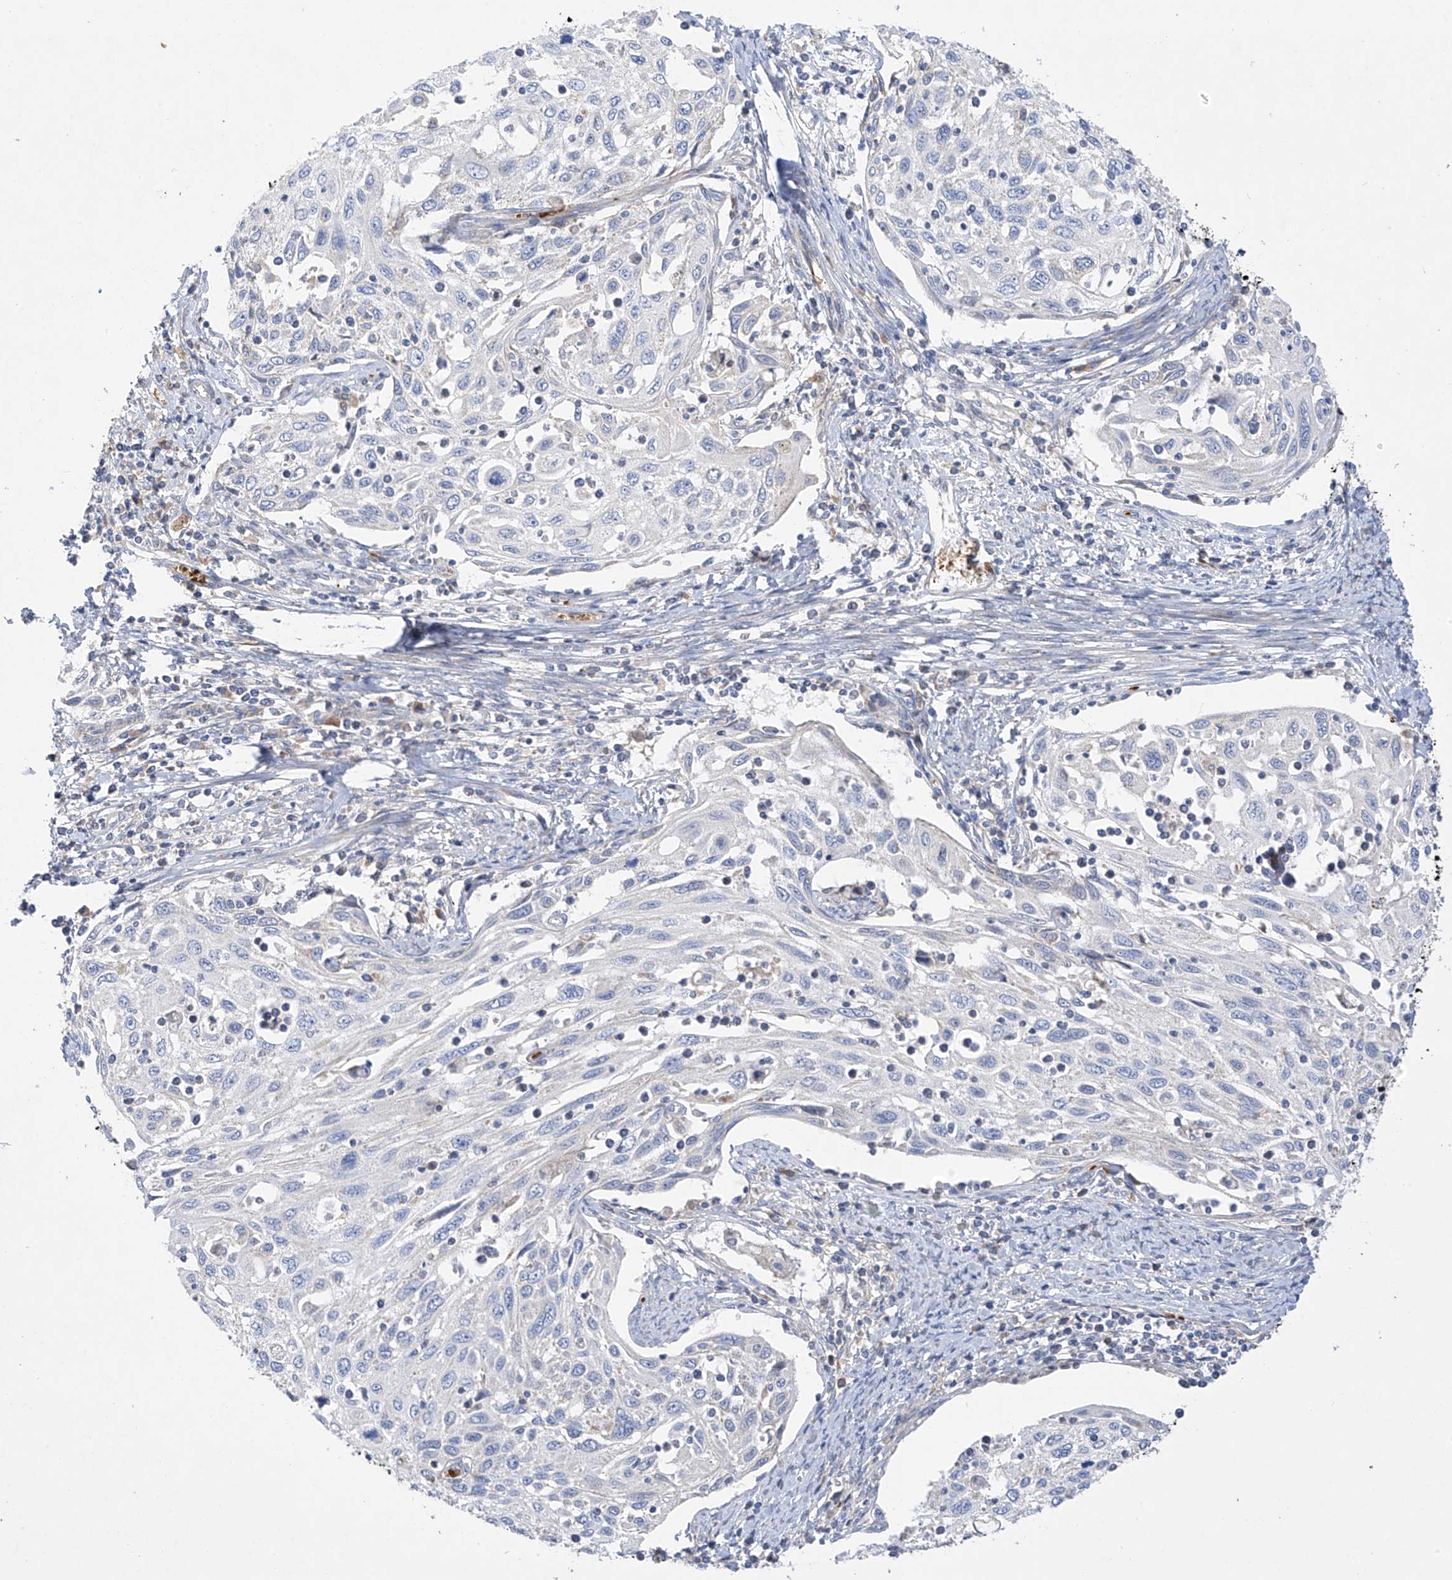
{"staining": {"intensity": "negative", "quantity": "none", "location": "none"}, "tissue": "cervical cancer", "cell_type": "Tumor cells", "image_type": "cancer", "snomed": [{"axis": "morphology", "description": "Squamous cell carcinoma, NOS"}, {"axis": "topography", "description": "Cervix"}], "caption": "Human squamous cell carcinoma (cervical) stained for a protein using immunohistochemistry shows no positivity in tumor cells.", "gene": "METTL18", "patient": {"sex": "female", "age": 70}}